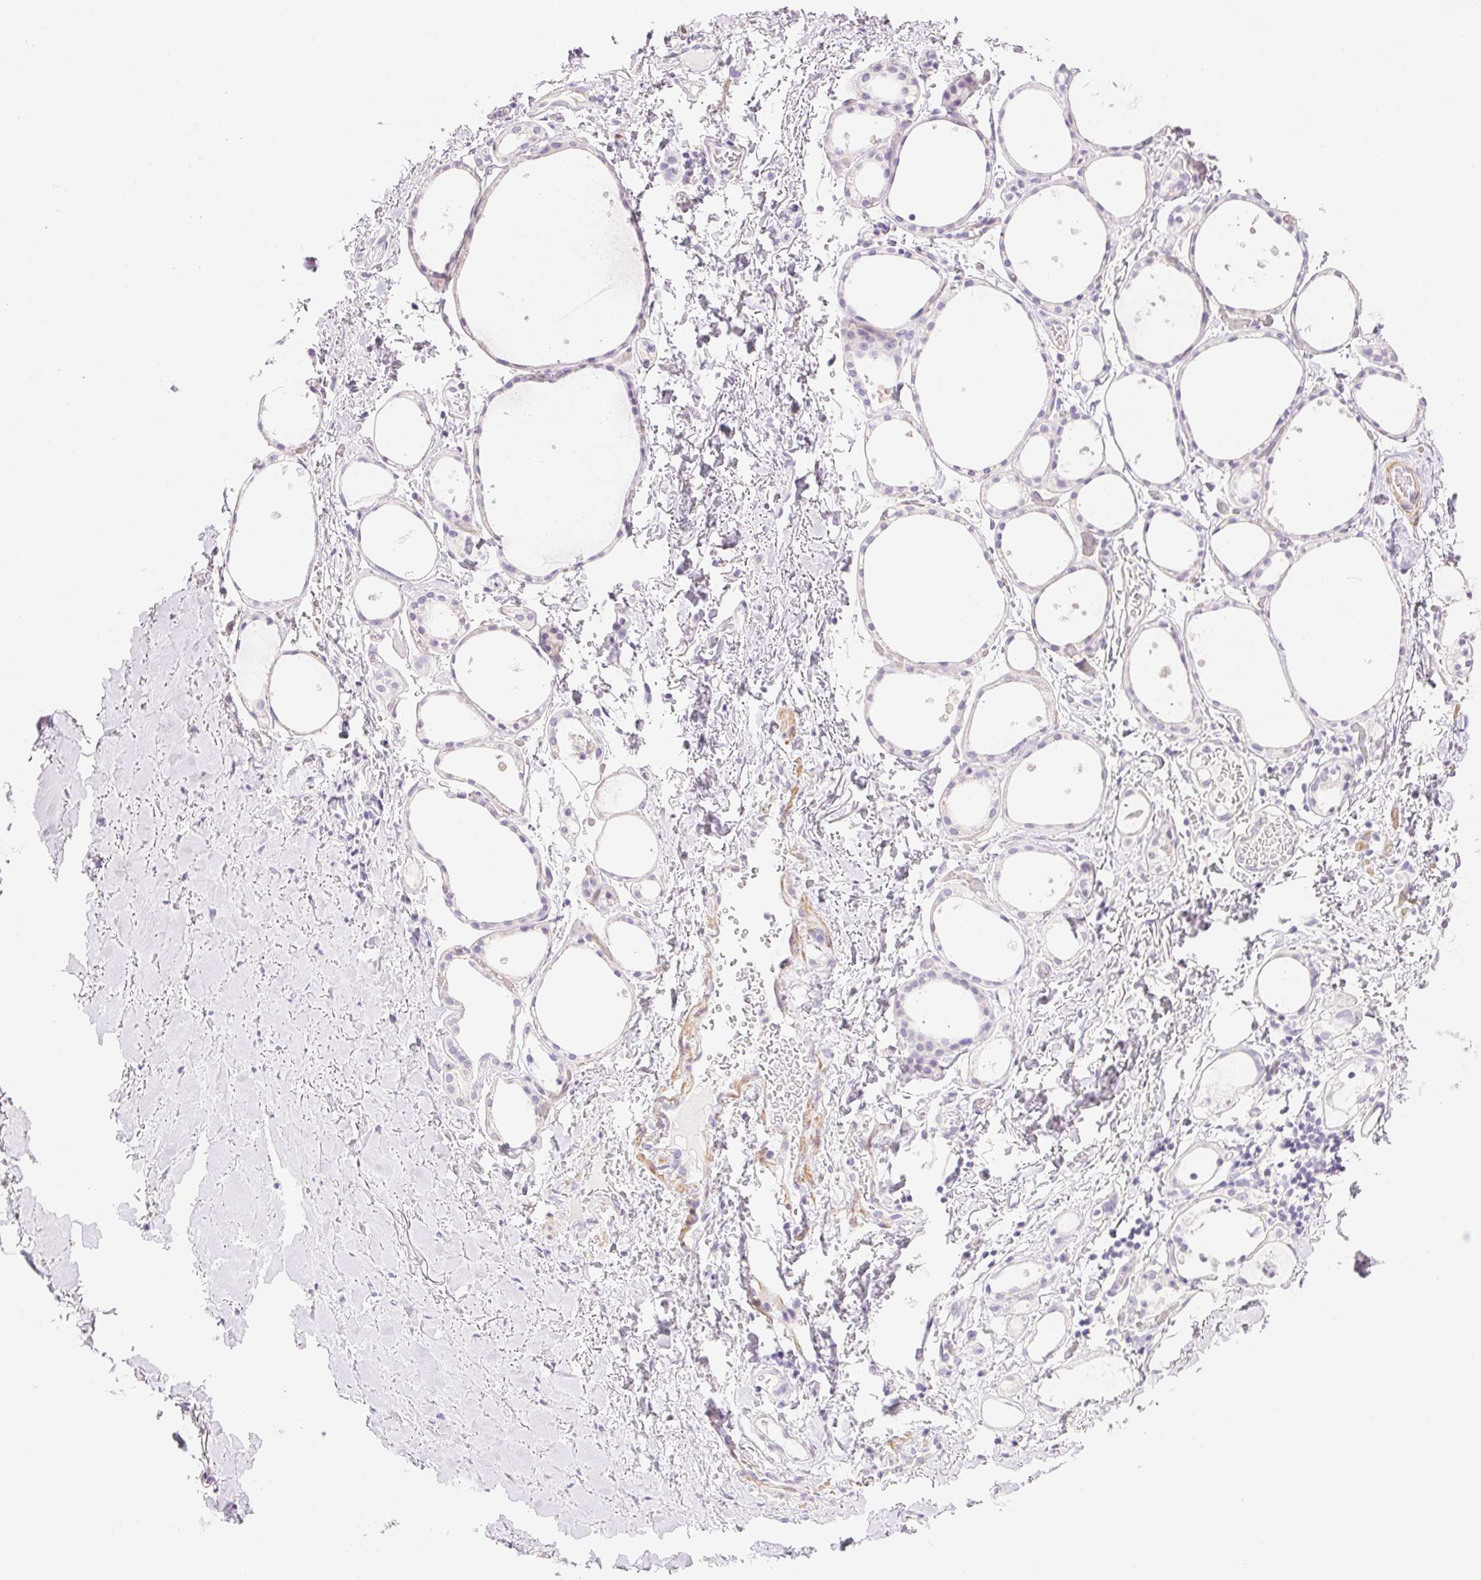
{"staining": {"intensity": "negative", "quantity": "none", "location": "none"}, "tissue": "thyroid gland", "cell_type": "Glandular cells", "image_type": "normal", "snomed": [{"axis": "morphology", "description": "Normal tissue, NOS"}, {"axis": "topography", "description": "Thyroid gland"}], "caption": "The micrograph shows no staining of glandular cells in normal thyroid gland.", "gene": "KCNE2", "patient": {"sex": "male", "age": 68}}